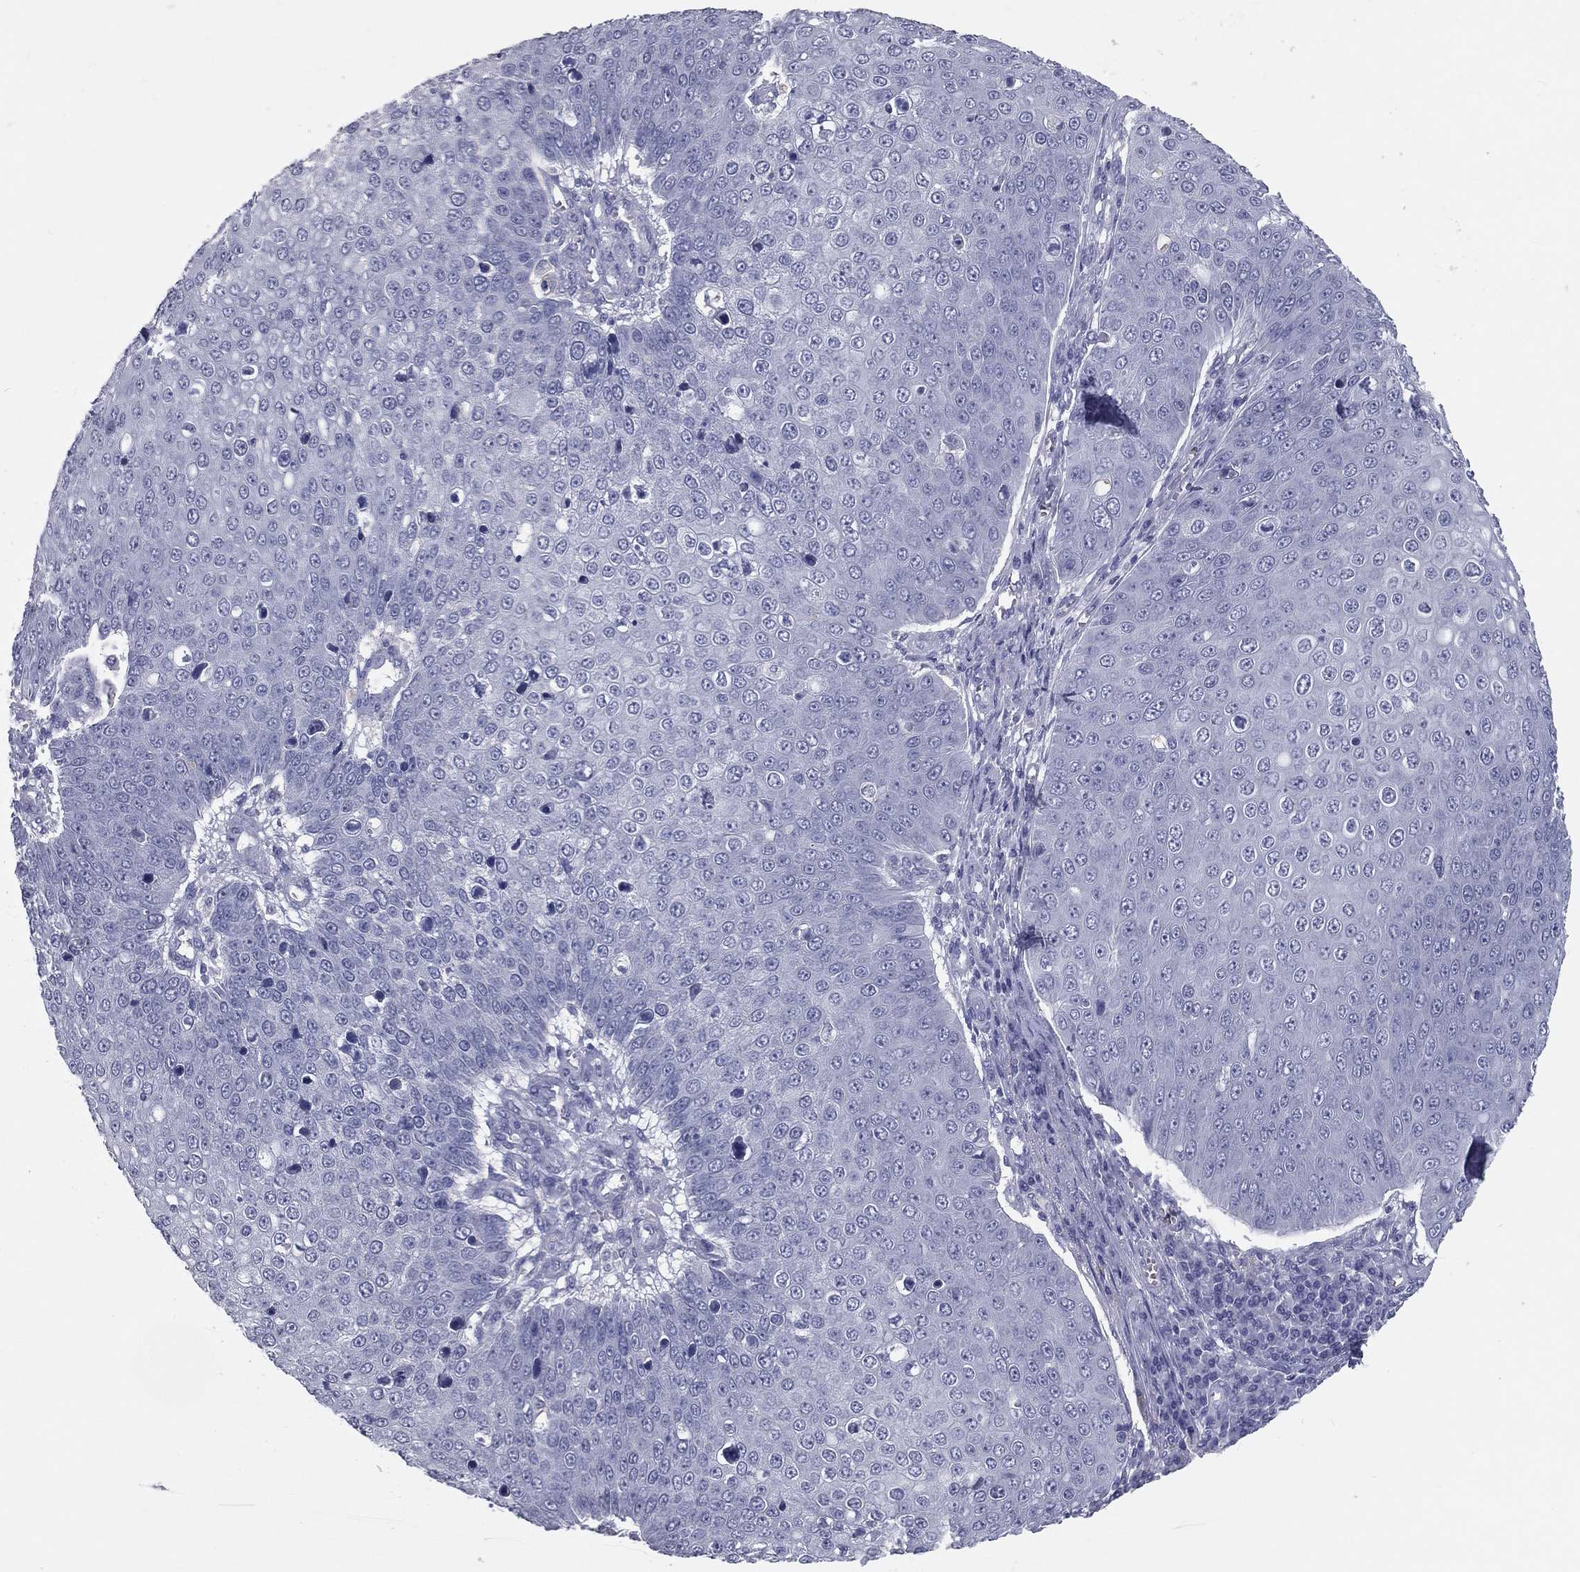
{"staining": {"intensity": "negative", "quantity": "none", "location": "none"}, "tissue": "skin cancer", "cell_type": "Tumor cells", "image_type": "cancer", "snomed": [{"axis": "morphology", "description": "Squamous cell carcinoma, NOS"}, {"axis": "topography", "description": "Skin"}], "caption": "DAB immunohistochemical staining of human skin cancer shows no significant positivity in tumor cells.", "gene": "TFPI2", "patient": {"sex": "male", "age": 71}}